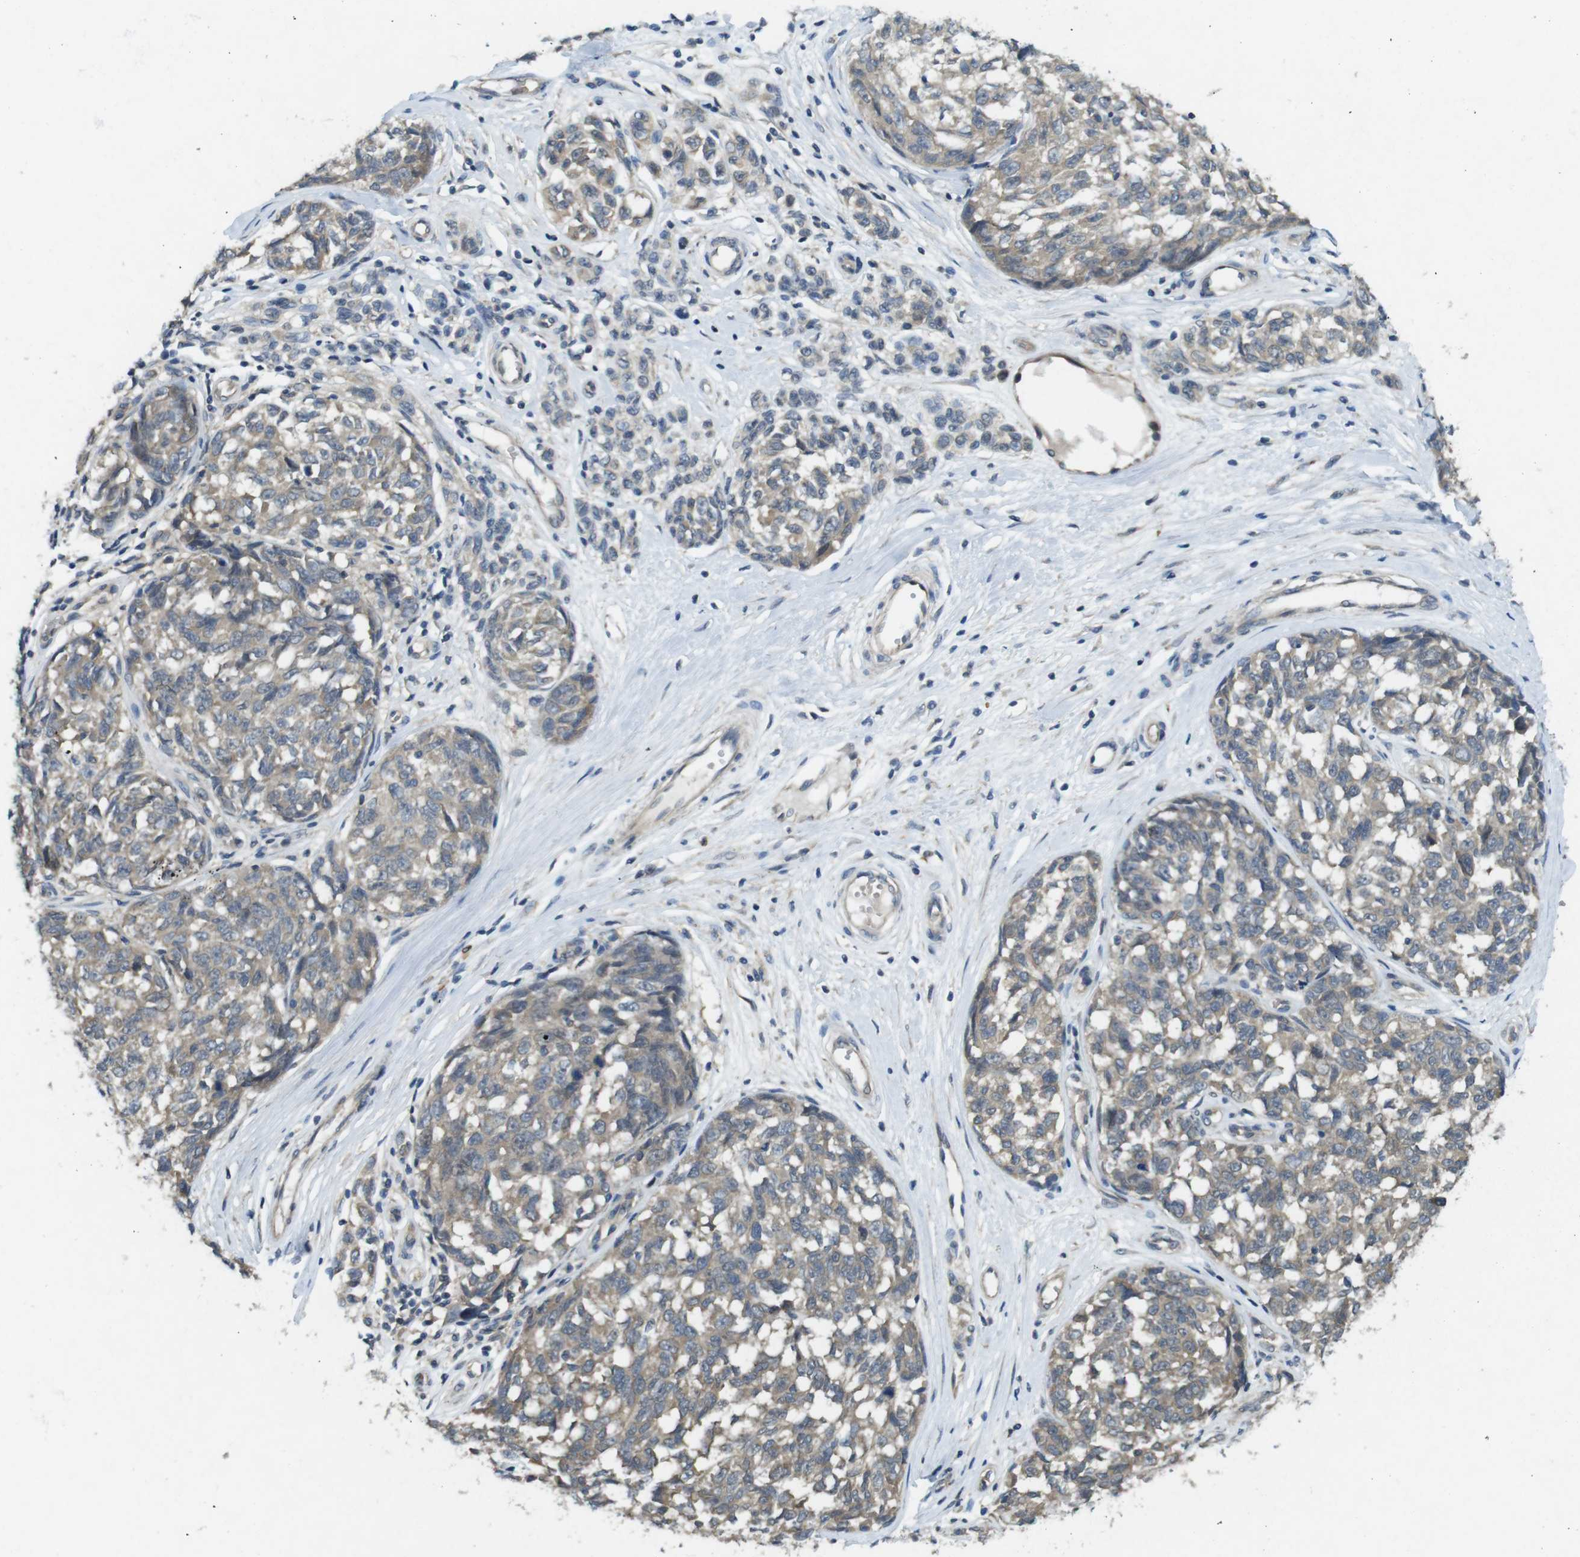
{"staining": {"intensity": "weak", "quantity": "25%-75%", "location": "cytoplasmic/membranous"}, "tissue": "melanoma", "cell_type": "Tumor cells", "image_type": "cancer", "snomed": [{"axis": "morphology", "description": "Malignant melanoma, NOS"}, {"axis": "topography", "description": "Skin"}], "caption": "High-power microscopy captured an immunohistochemistry histopathology image of malignant melanoma, revealing weak cytoplasmic/membranous staining in approximately 25%-75% of tumor cells.", "gene": "SUGT1", "patient": {"sex": "female", "age": 64}}